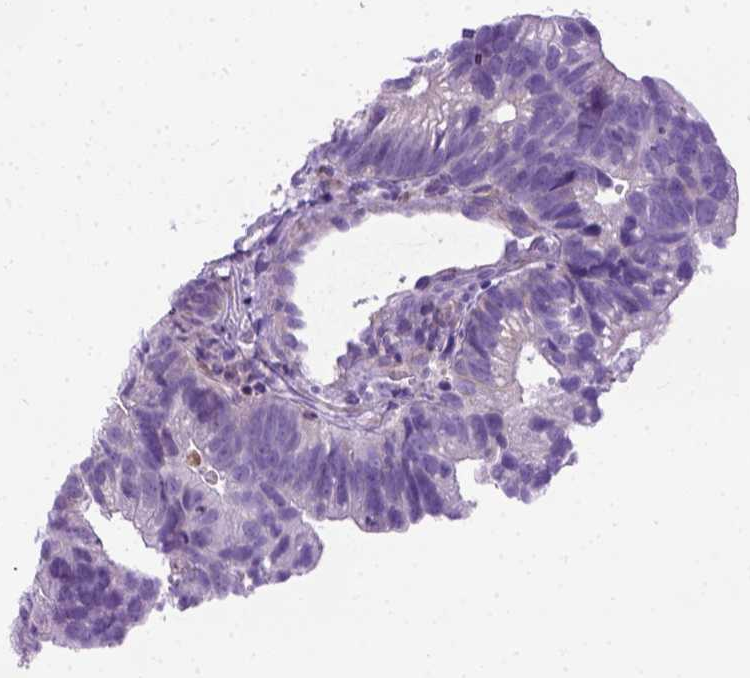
{"staining": {"intensity": "negative", "quantity": "none", "location": "none"}, "tissue": "head and neck cancer", "cell_type": "Tumor cells", "image_type": "cancer", "snomed": [{"axis": "morphology", "description": "Adenocarcinoma, NOS"}, {"axis": "topography", "description": "Head-Neck"}], "caption": "The micrograph reveals no significant expression in tumor cells of head and neck cancer (adenocarcinoma). (DAB (3,3'-diaminobenzidine) IHC visualized using brightfield microscopy, high magnification).", "gene": "PLK4", "patient": {"sex": "male", "age": 62}}